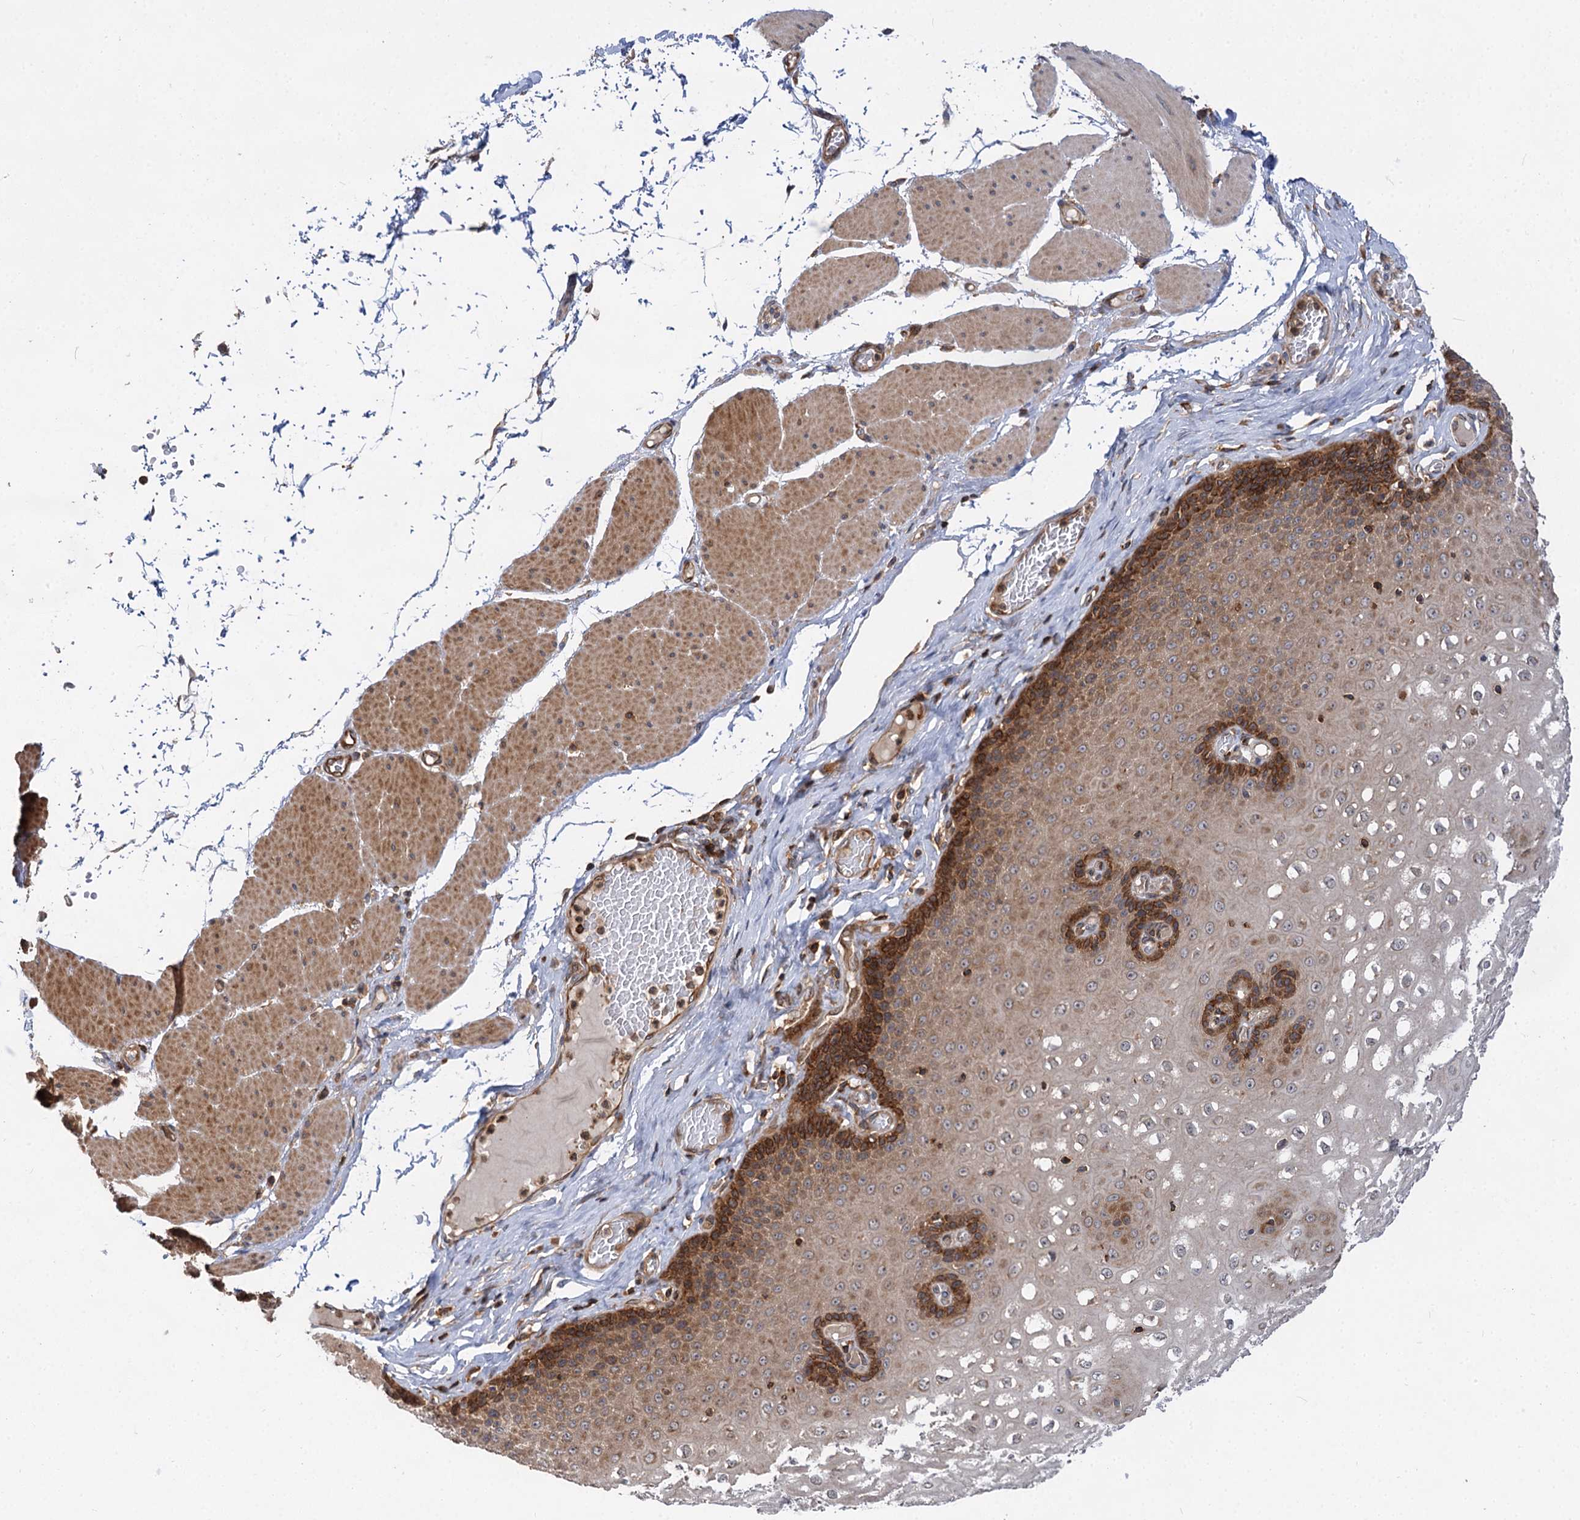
{"staining": {"intensity": "strong", "quantity": "25%-75%", "location": "cytoplasmic/membranous"}, "tissue": "esophagus", "cell_type": "Squamous epithelial cells", "image_type": "normal", "snomed": [{"axis": "morphology", "description": "Normal tissue, NOS"}, {"axis": "topography", "description": "Esophagus"}], "caption": "High-magnification brightfield microscopy of benign esophagus stained with DAB (brown) and counterstained with hematoxylin (blue). squamous epithelial cells exhibit strong cytoplasmic/membranous staining is identified in approximately25%-75% of cells.", "gene": "PACS1", "patient": {"sex": "male", "age": 60}}